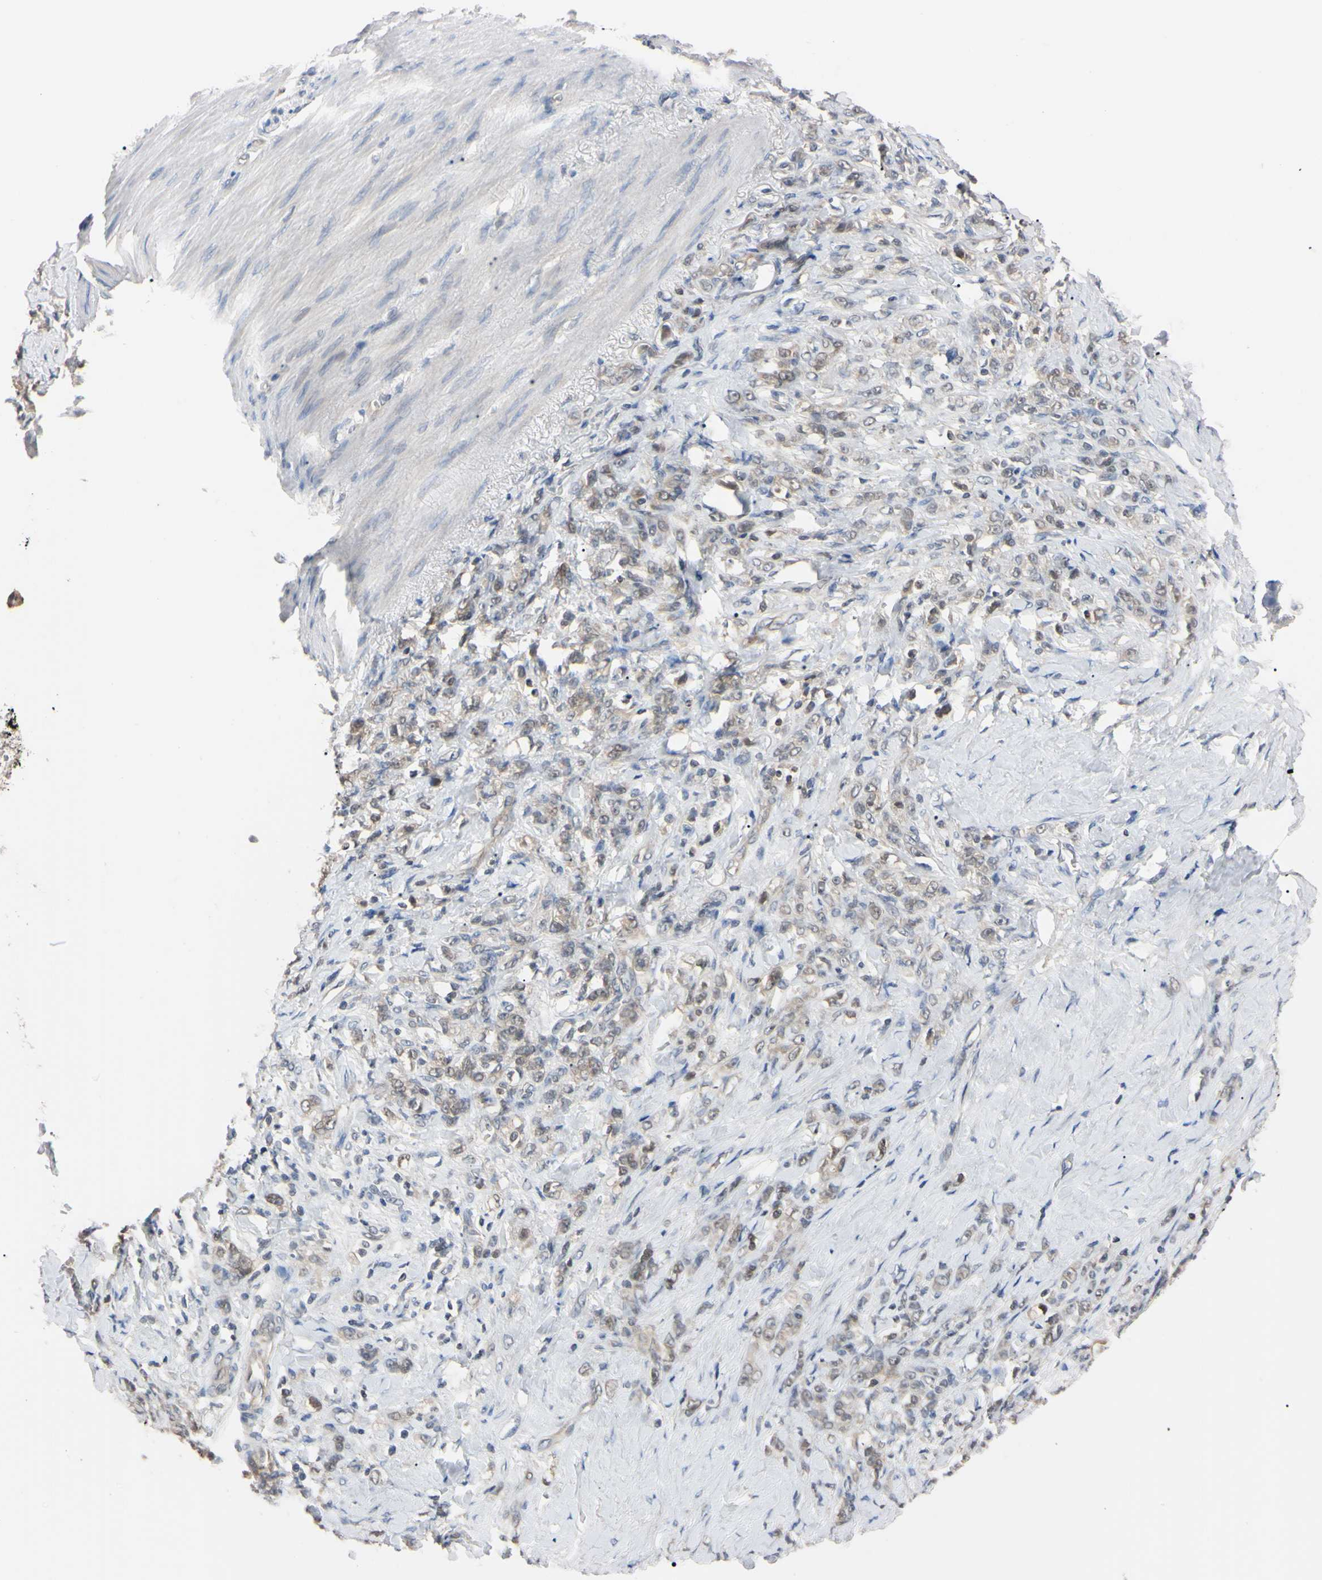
{"staining": {"intensity": "weak", "quantity": "25%-75%", "location": "cytoplasmic/membranous"}, "tissue": "stomach cancer", "cell_type": "Tumor cells", "image_type": "cancer", "snomed": [{"axis": "morphology", "description": "Adenocarcinoma, NOS"}, {"axis": "topography", "description": "Stomach"}], "caption": "Brown immunohistochemical staining in stomach cancer (adenocarcinoma) displays weak cytoplasmic/membranous staining in about 25%-75% of tumor cells.", "gene": "UBE2I", "patient": {"sex": "male", "age": 82}}